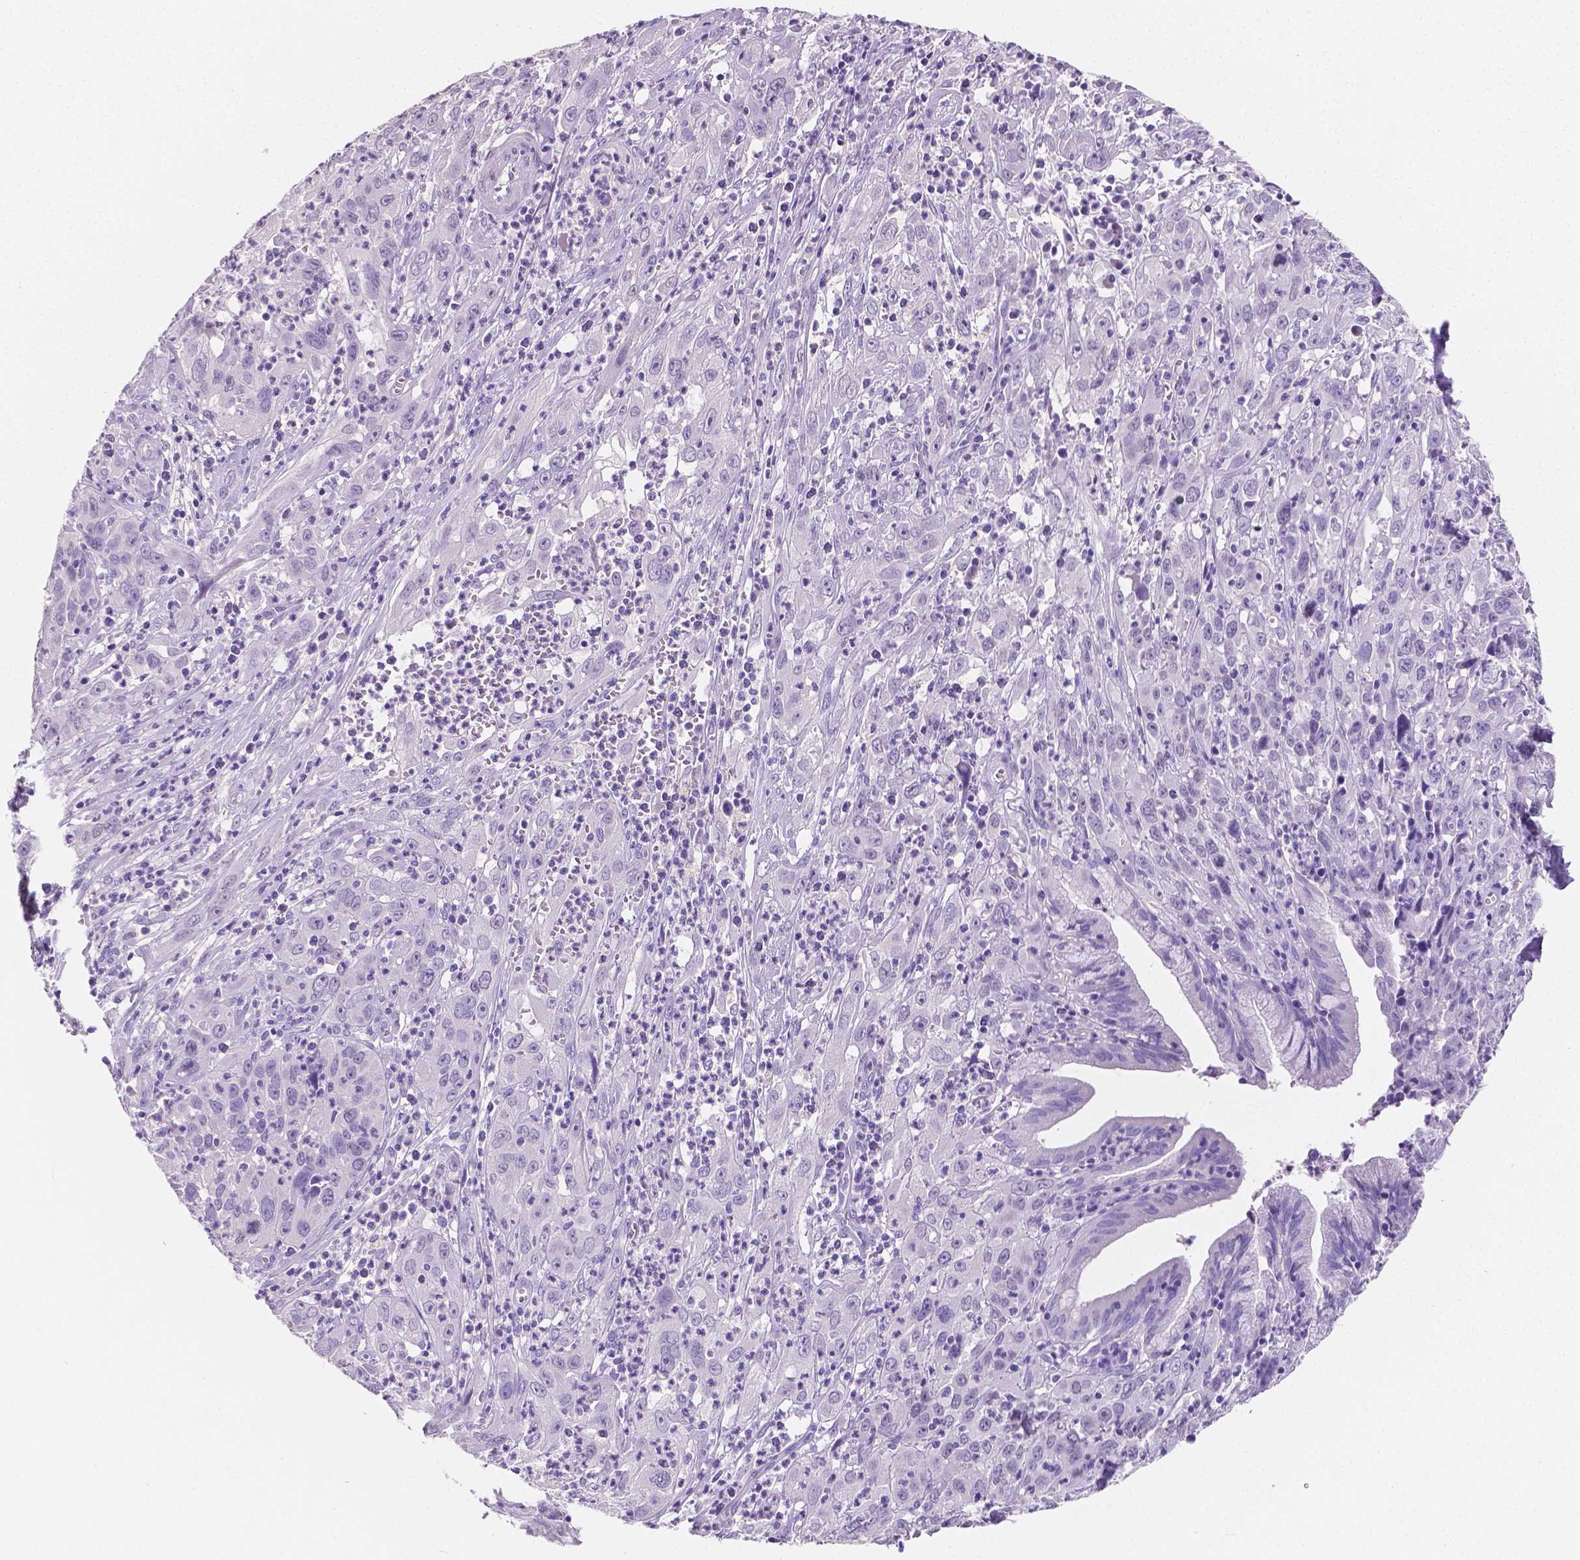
{"staining": {"intensity": "negative", "quantity": "none", "location": "none"}, "tissue": "cervical cancer", "cell_type": "Tumor cells", "image_type": "cancer", "snomed": [{"axis": "morphology", "description": "Squamous cell carcinoma, NOS"}, {"axis": "topography", "description": "Cervix"}], "caption": "Human cervical cancer stained for a protein using immunohistochemistry (IHC) reveals no staining in tumor cells.", "gene": "SATB2", "patient": {"sex": "female", "age": 32}}